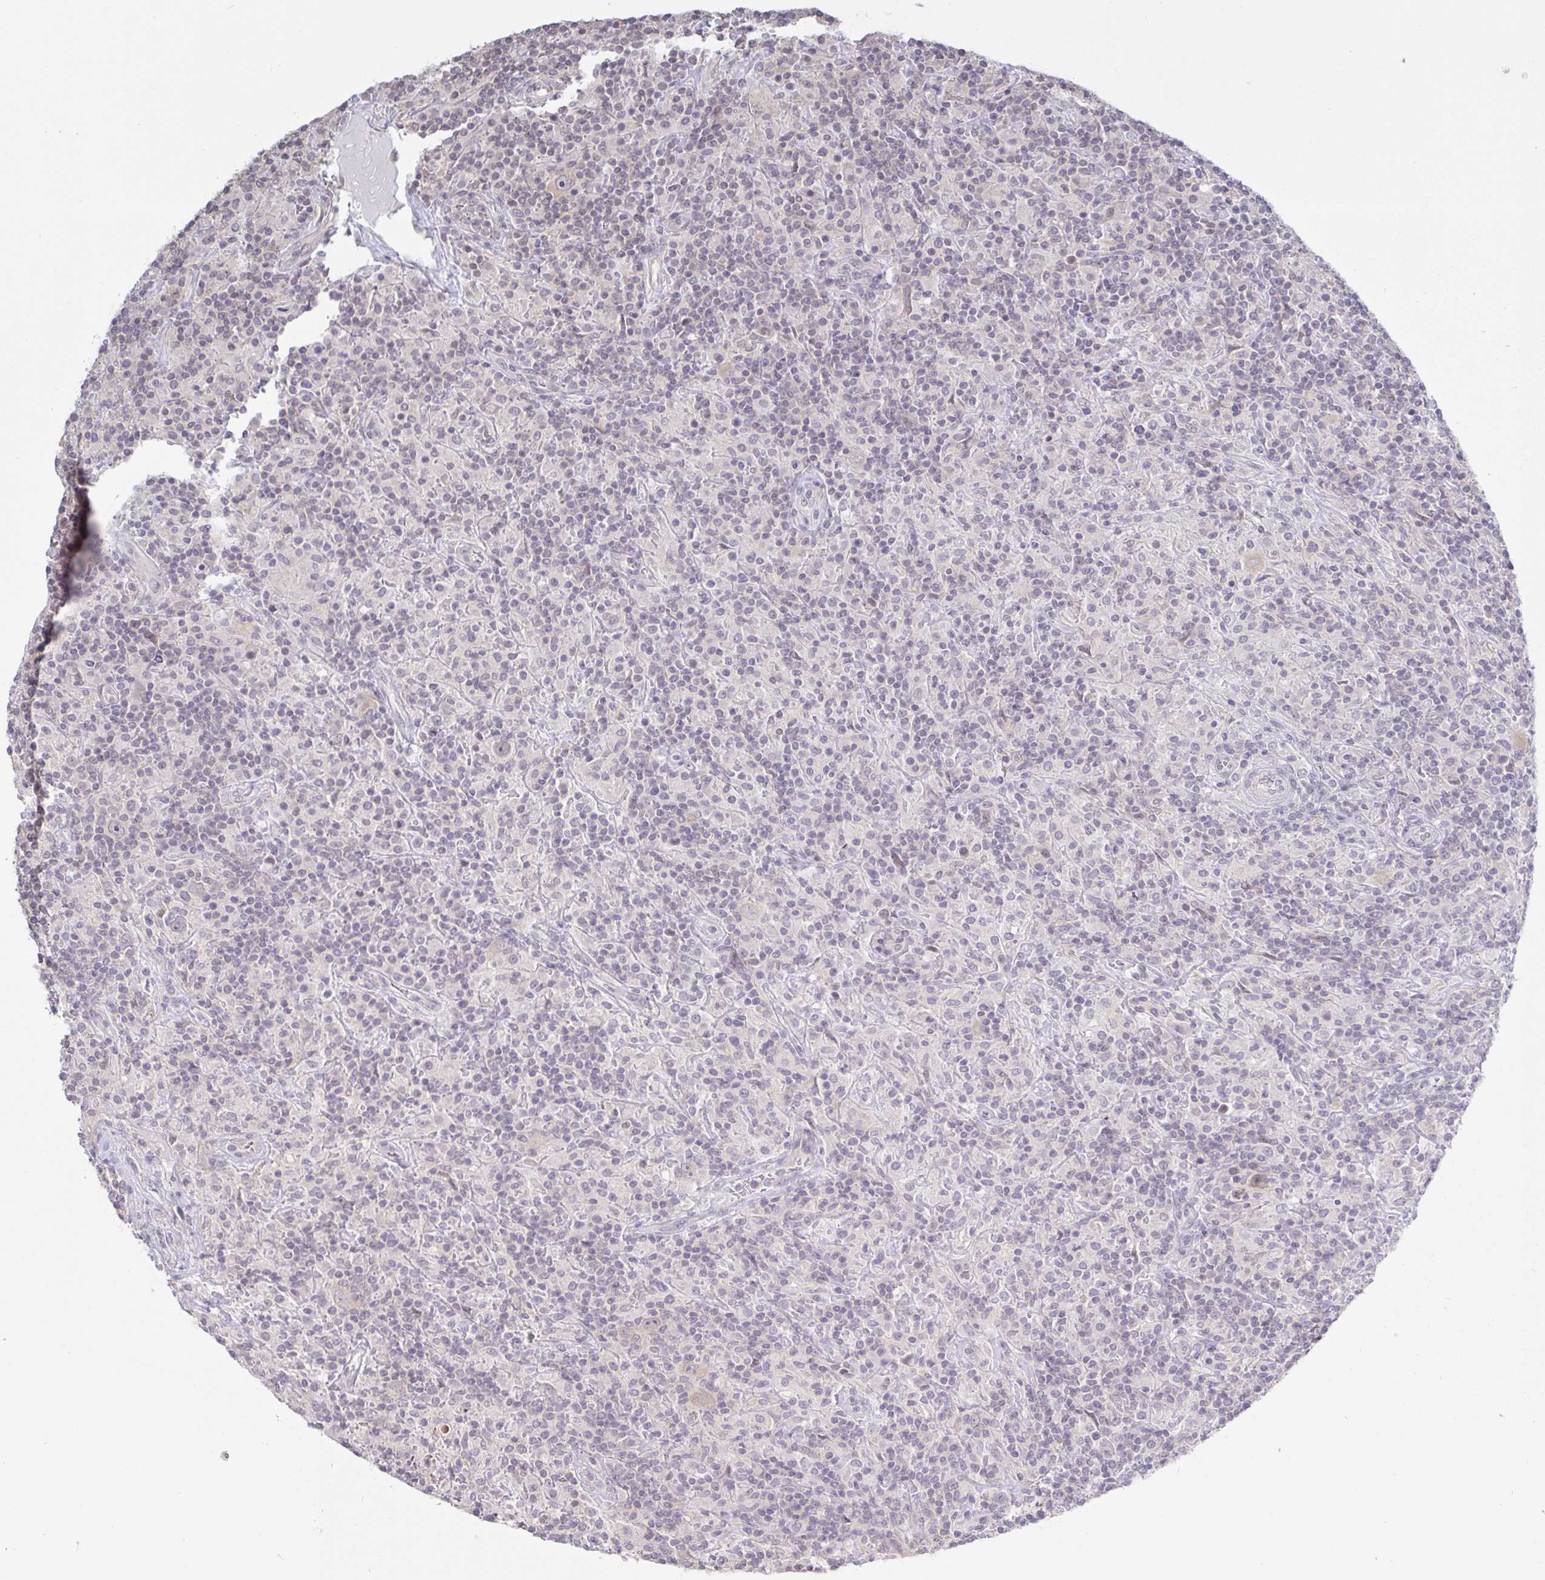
{"staining": {"intensity": "negative", "quantity": "none", "location": "none"}, "tissue": "lymphoma", "cell_type": "Tumor cells", "image_type": "cancer", "snomed": [{"axis": "morphology", "description": "Hodgkin's disease, NOS"}, {"axis": "topography", "description": "Lymph node"}], "caption": "Human Hodgkin's disease stained for a protein using immunohistochemistry shows no expression in tumor cells.", "gene": "HYPK", "patient": {"sex": "male", "age": 70}}